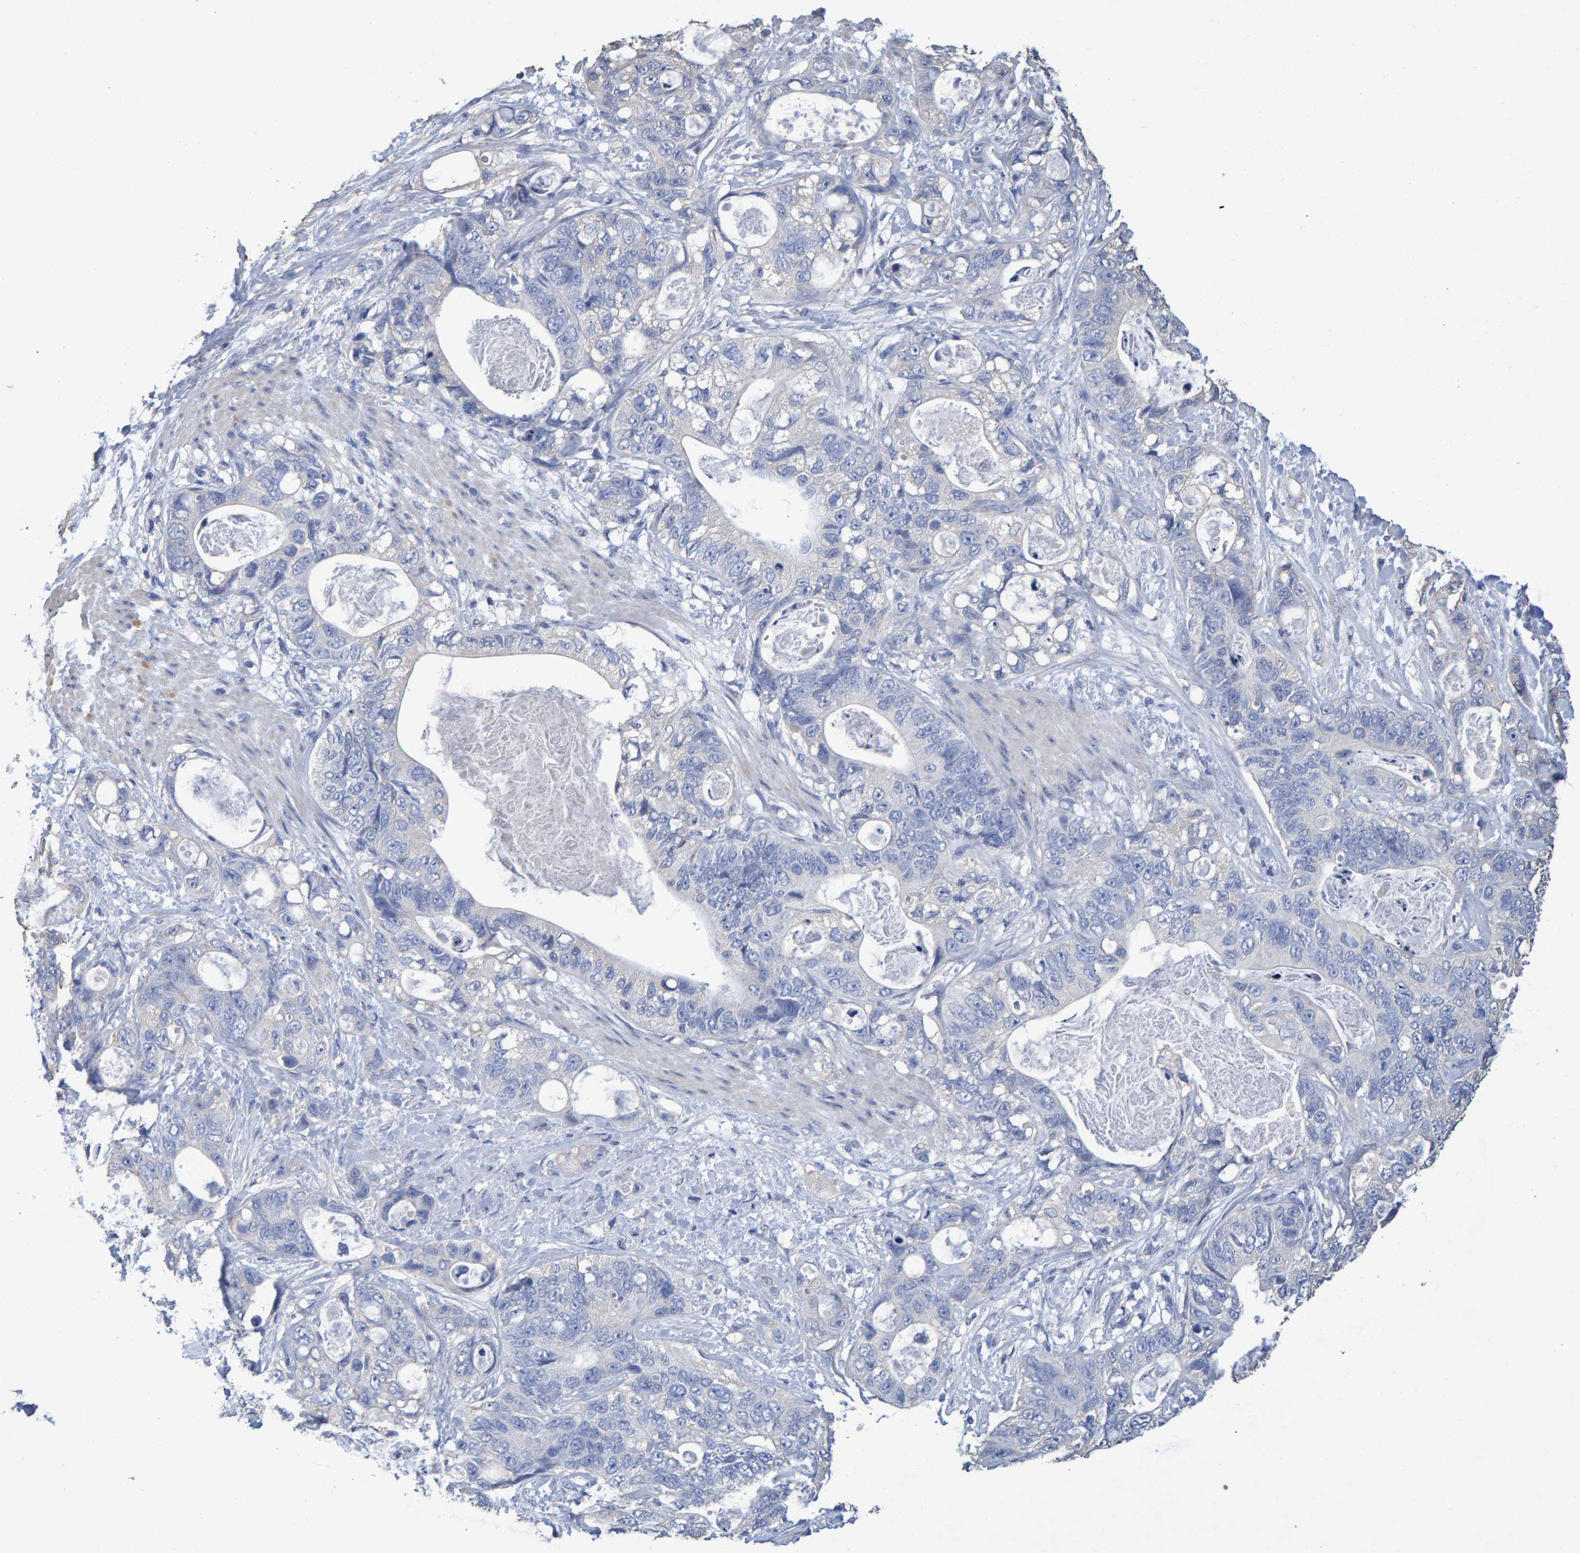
{"staining": {"intensity": "negative", "quantity": "none", "location": "none"}, "tissue": "stomach cancer", "cell_type": "Tumor cells", "image_type": "cancer", "snomed": [{"axis": "morphology", "description": "Normal tissue, NOS"}, {"axis": "morphology", "description": "Adenocarcinoma, NOS"}, {"axis": "topography", "description": "Stomach"}], "caption": "Tumor cells show no significant expression in adenocarcinoma (stomach).", "gene": "HEMGN", "patient": {"sex": "female", "age": 89}}